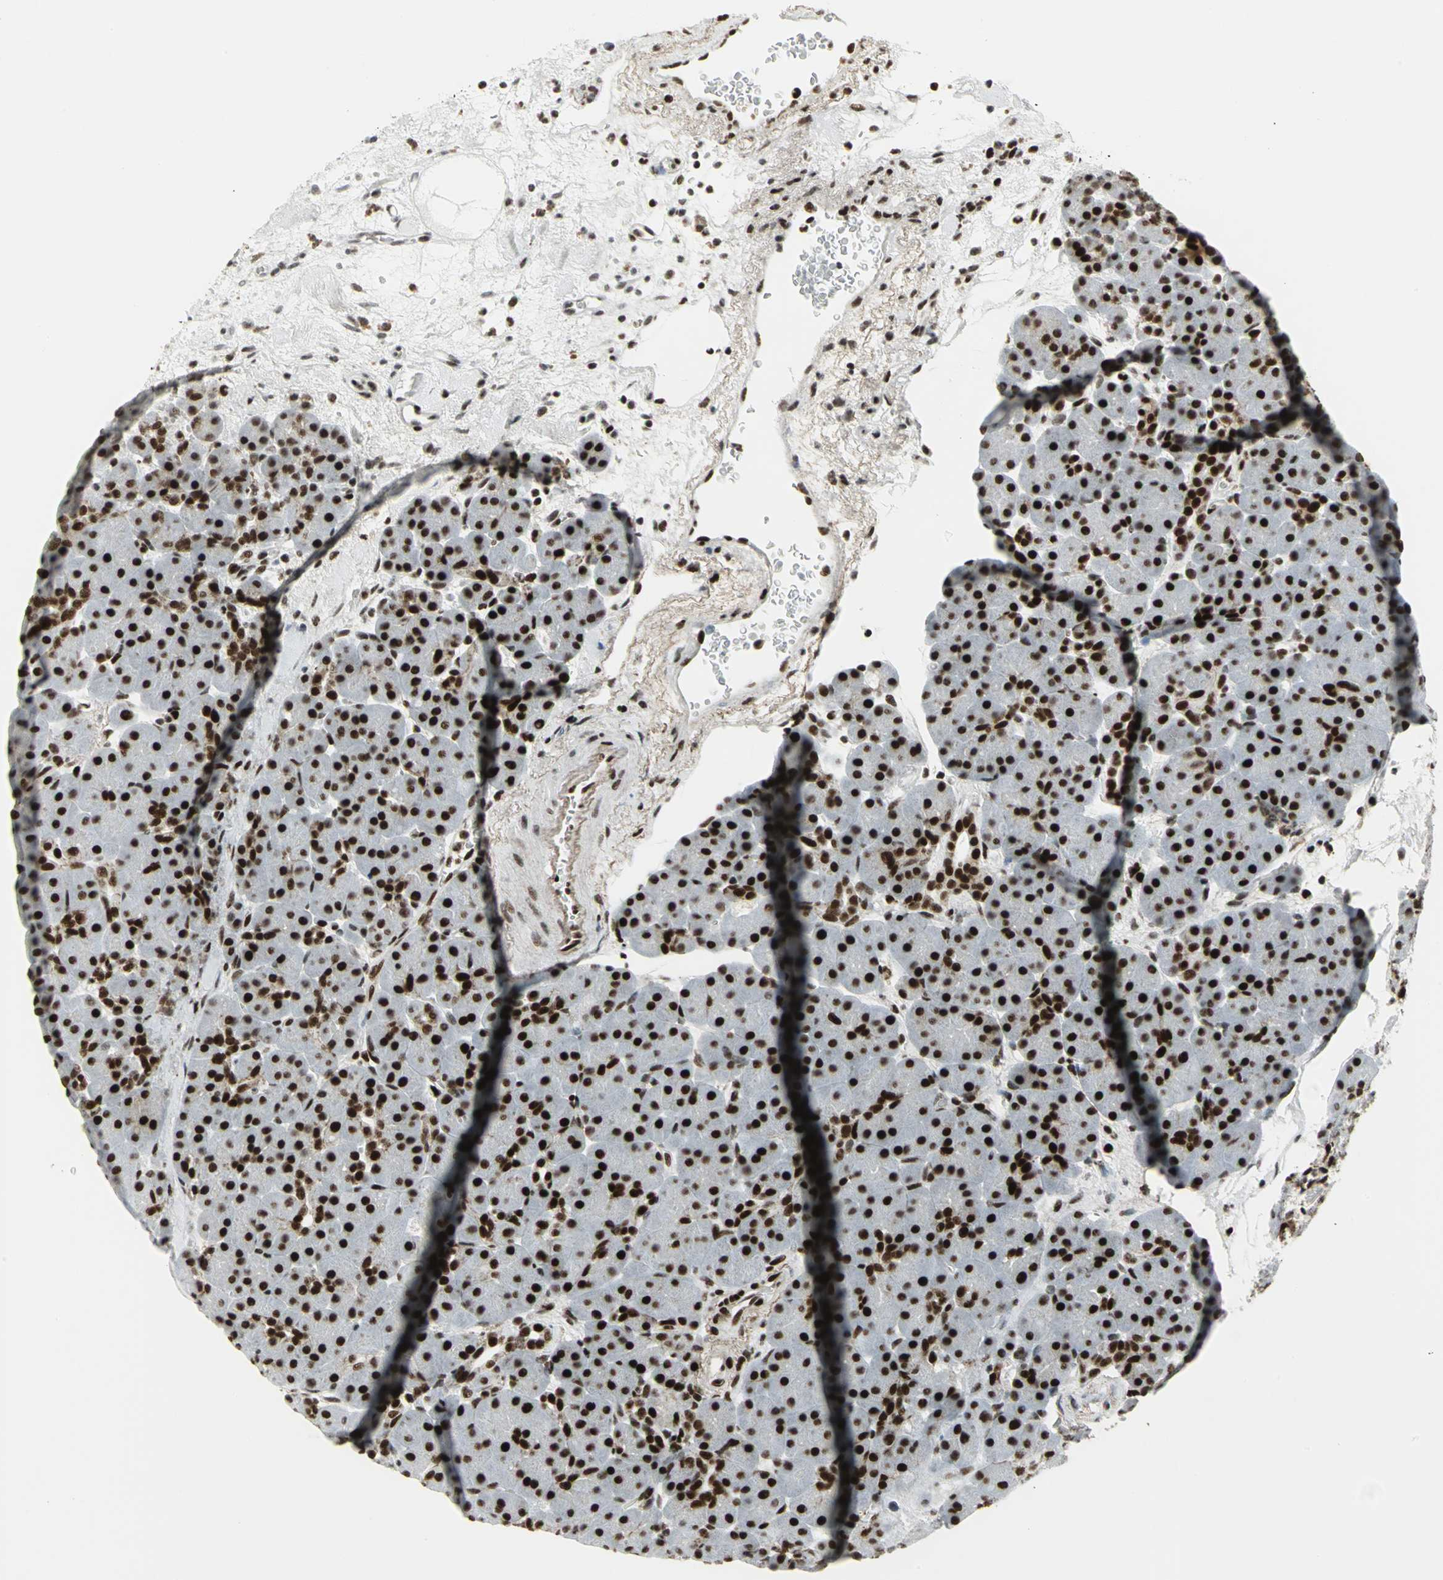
{"staining": {"intensity": "strong", "quantity": ">75%", "location": "nuclear"}, "tissue": "pancreas", "cell_type": "Exocrine glandular cells", "image_type": "normal", "snomed": [{"axis": "morphology", "description": "Normal tissue, NOS"}, {"axis": "topography", "description": "Pancreas"}], "caption": "Pancreas stained with IHC displays strong nuclear staining in approximately >75% of exocrine glandular cells. The staining is performed using DAB (3,3'-diaminobenzidine) brown chromogen to label protein expression. The nuclei are counter-stained blue using hematoxylin.", "gene": "SMARCA4", "patient": {"sex": "male", "age": 66}}